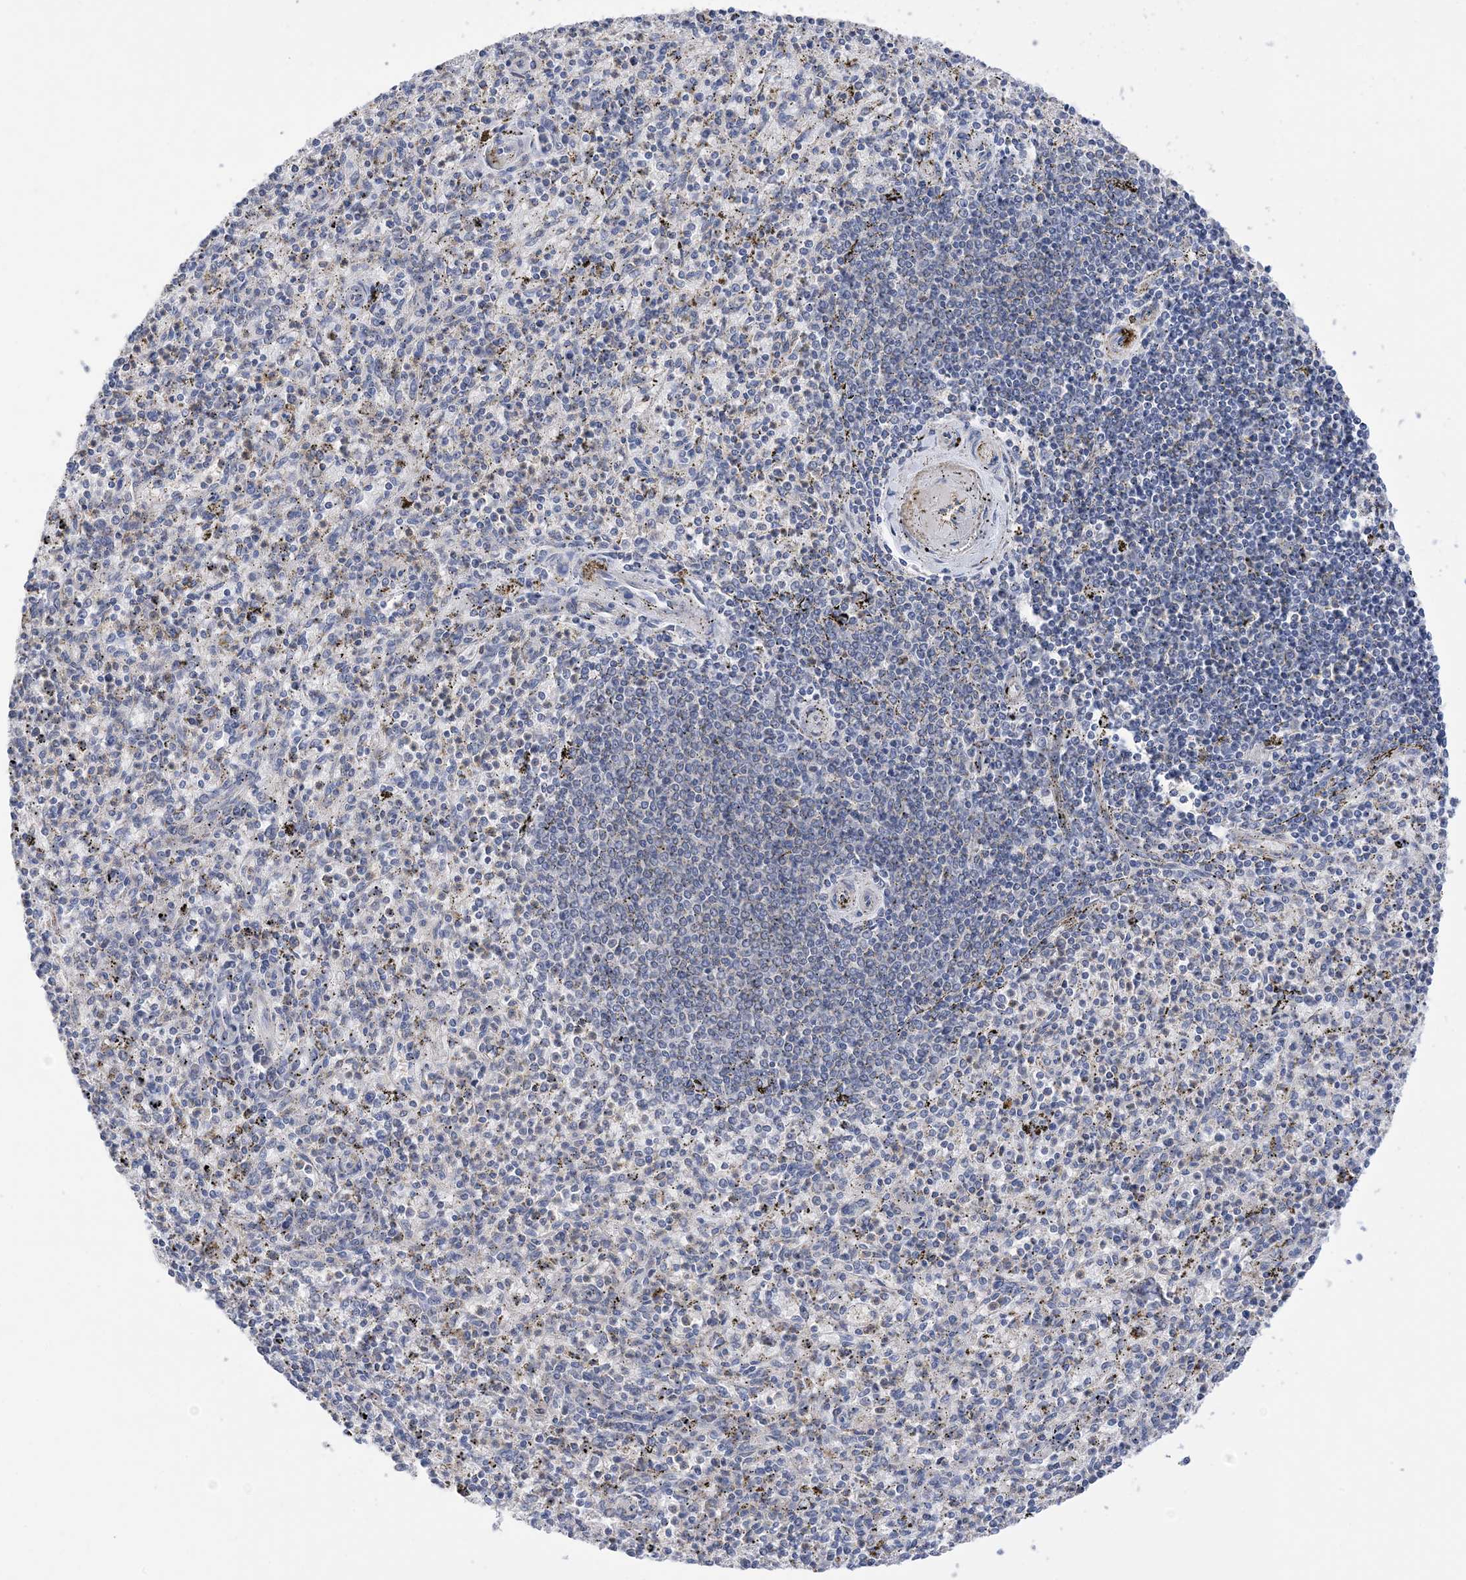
{"staining": {"intensity": "negative", "quantity": "none", "location": "none"}, "tissue": "spleen", "cell_type": "Cells in red pulp", "image_type": "normal", "snomed": [{"axis": "morphology", "description": "Normal tissue, NOS"}, {"axis": "topography", "description": "Spleen"}], "caption": "Cells in red pulp show no significant protein staining in unremarkable spleen.", "gene": "PLK4", "patient": {"sex": "male", "age": 72}}